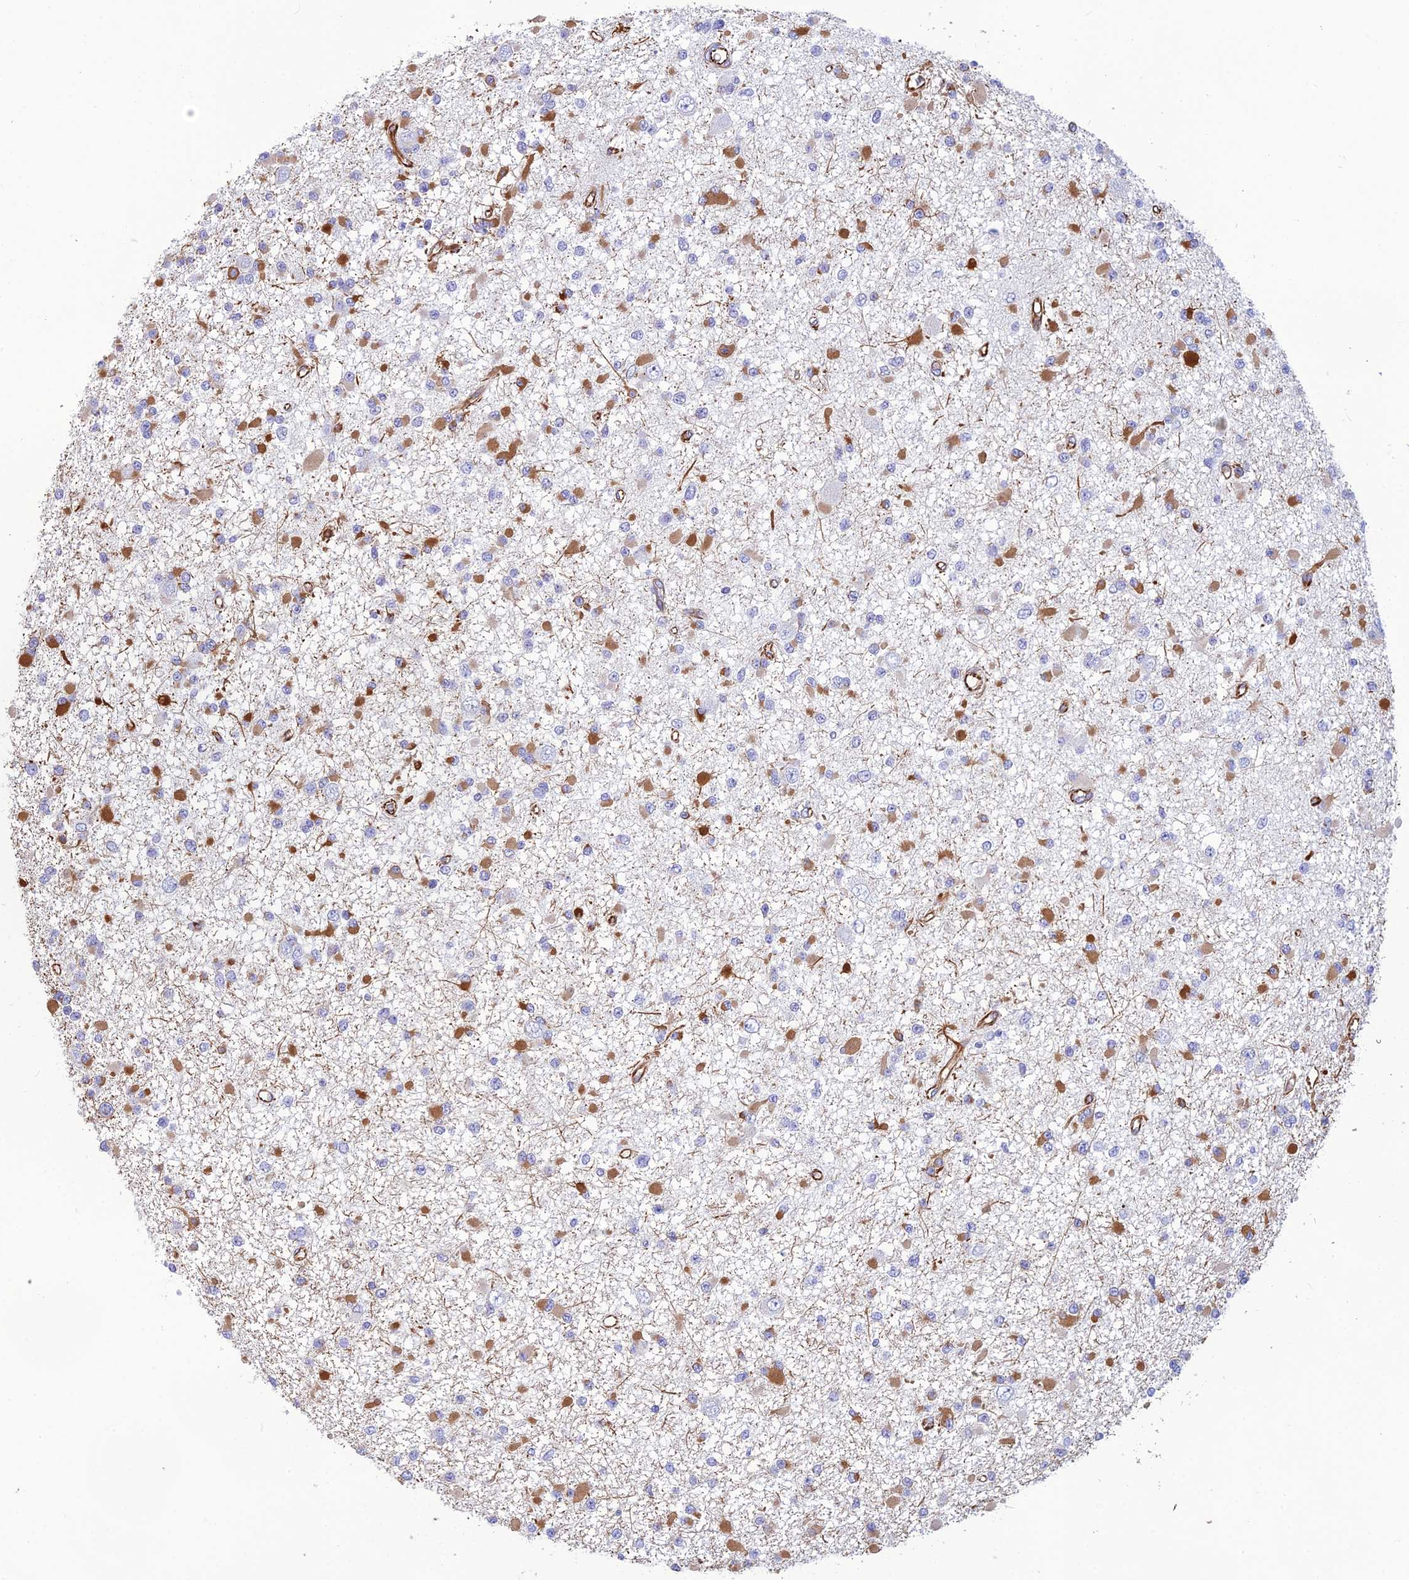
{"staining": {"intensity": "moderate", "quantity": "<25%", "location": "cytoplasmic/membranous"}, "tissue": "glioma", "cell_type": "Tumor cells", "image_type": "cancer", "snomed": [{"axis": "morphology", "description": "Glioma, malignant, Low grade"}, {"axis": "topography", "description": "Brain"}], "caption": "Low-grade glioma (malignant) stained with a protein marker reveals moderate staining in tumor cells.", "gene": "FBXL20", "patient": {"sex": "female", "age": 22}}